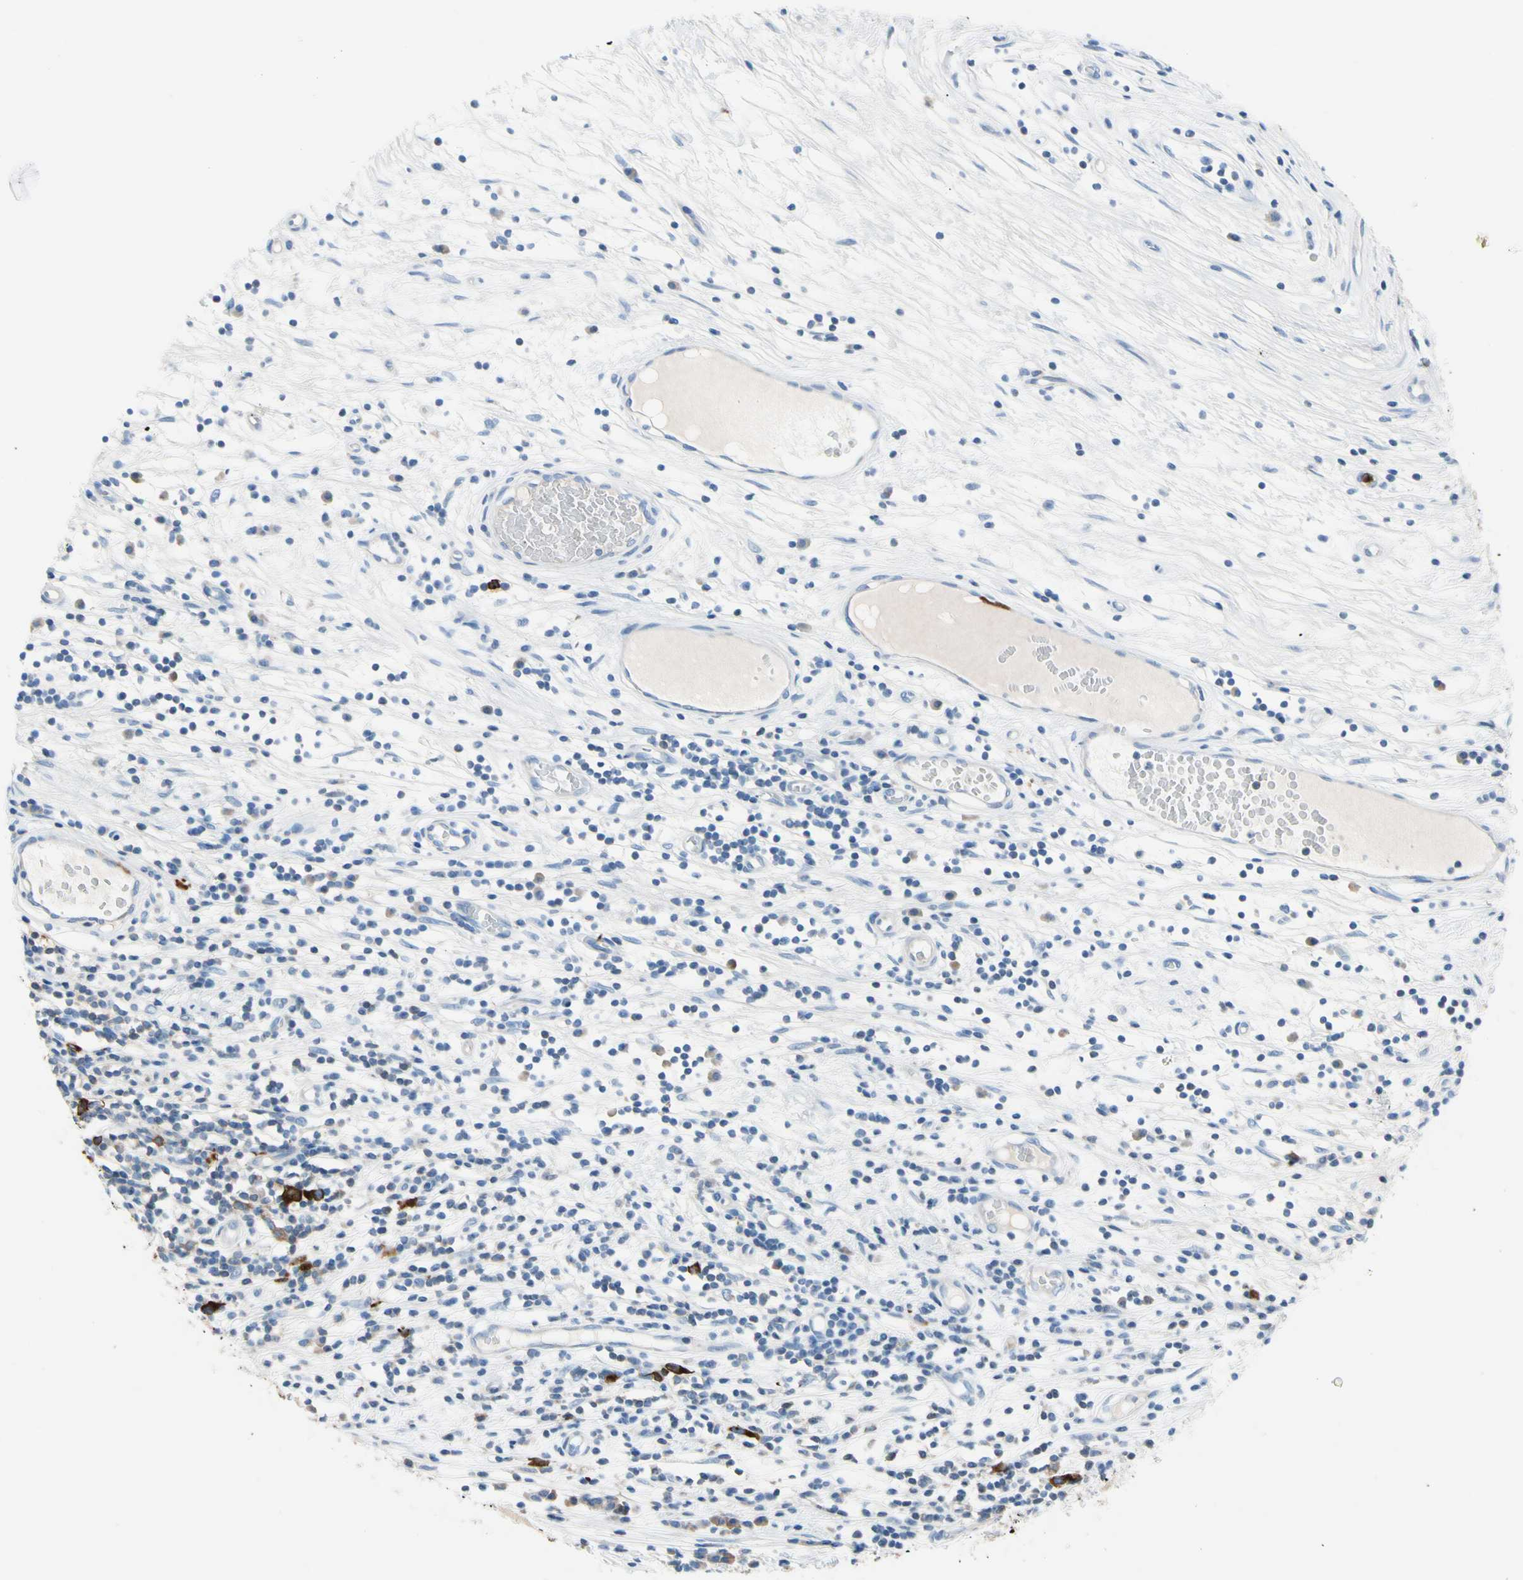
{"staining": {"intensity": "negative", "quantity": "none", "location": "none"}, "tissue": "testis cancer", "cell_type": "Tumor cells", "image_type": "cancer", "snomed": [{"axis": "morphology", "description": "Seminoma, NOS"}, {"axis": "topography", "description": "Testis"}], "caption": "The immunohistochemistry image has no significant positivity in tumor cells of testis cancer (seminoma) tissue. (Stains: DAB (3,3'-diaminobenzidine) immunohistochemistry with hematoxylin counter stain, Microscopy: brightfield microscopy at high magnification).", "gene": "TACC3", "patient": {"sex": "male", "age": 65}}